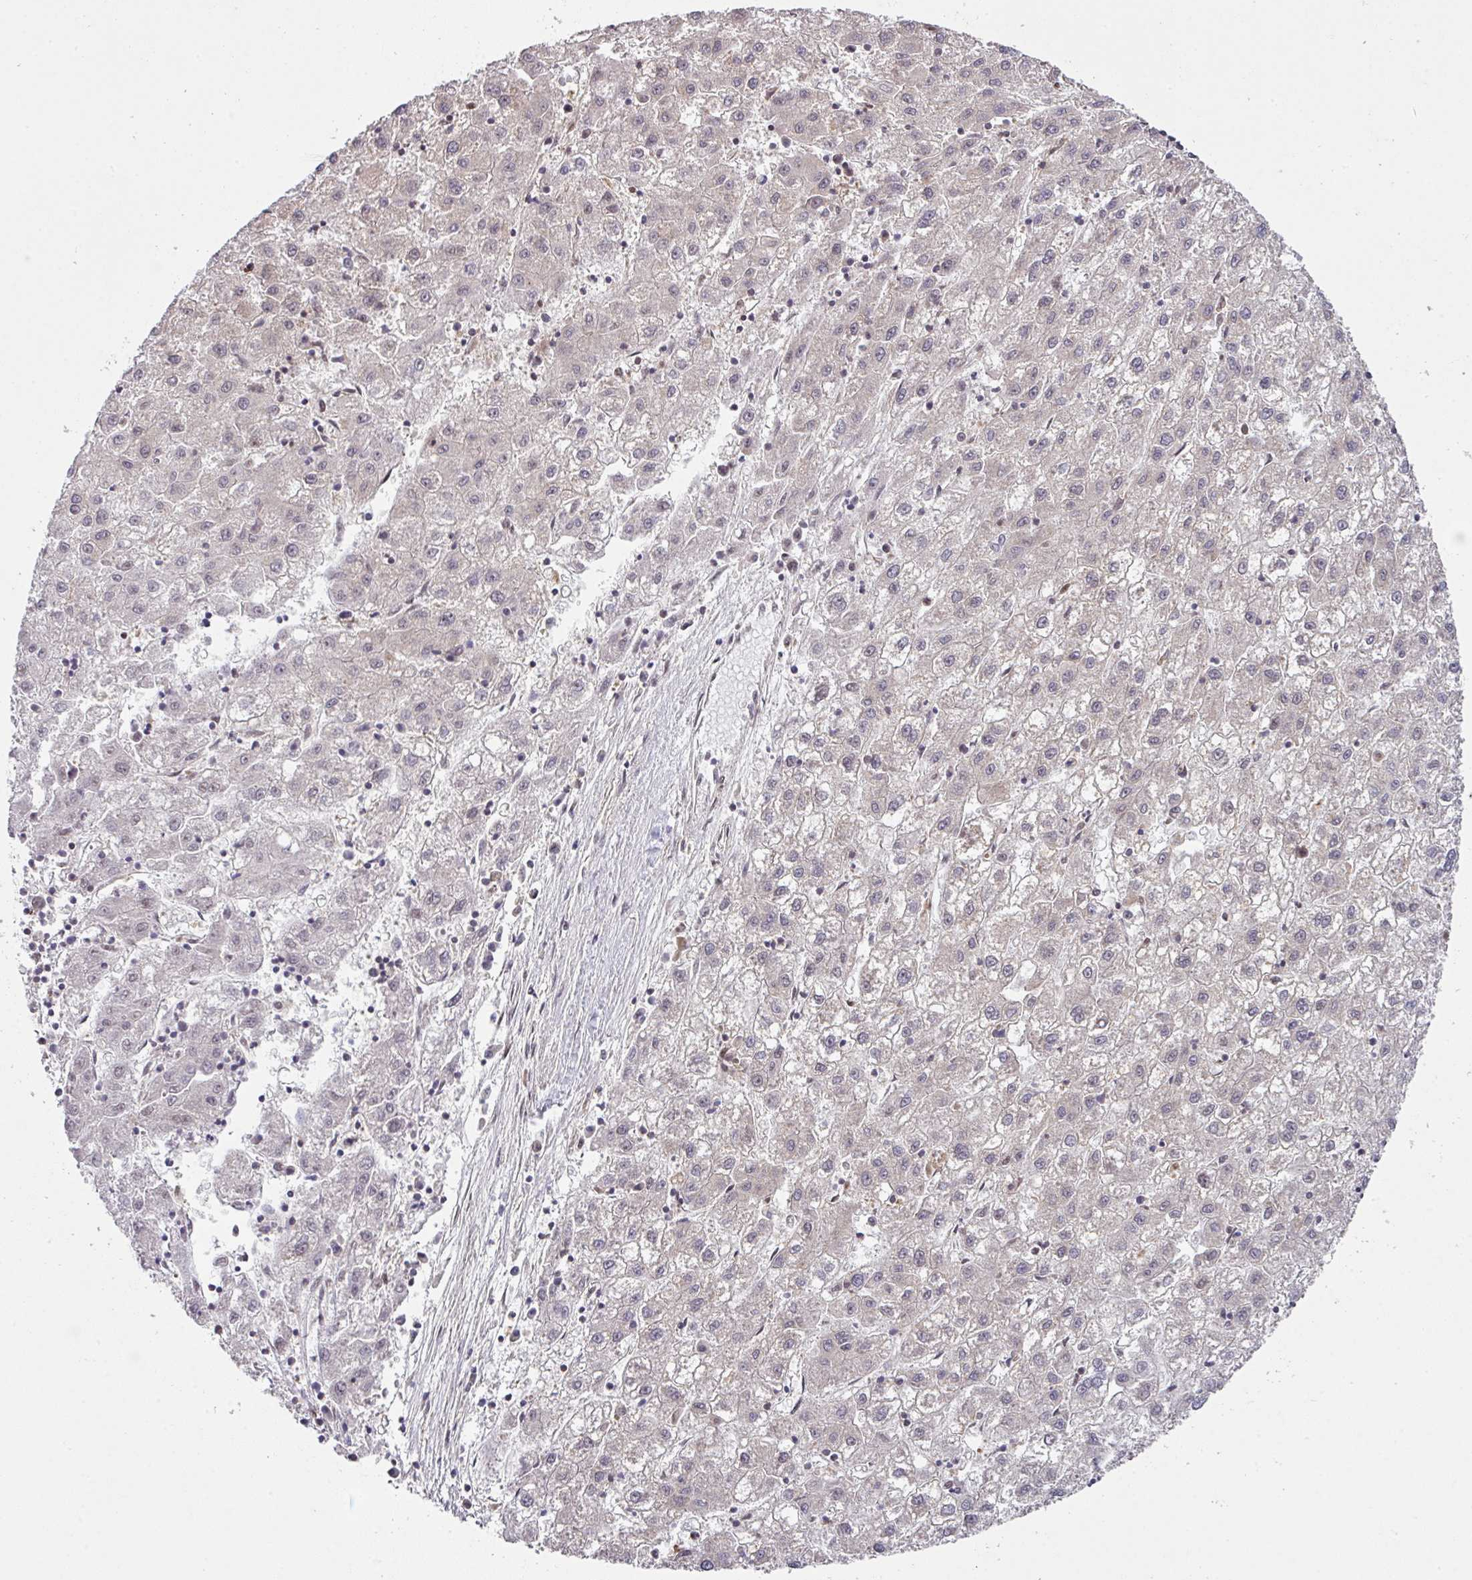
{"staining": {"intensity": "negative", "quantity": "none", "location": "none"}, "tissue": "liver cancer", "cell_type": "Tumor cells", "image_type": "cancer", "snomed": [{"axis": "morphology", "description": "Carcinoma, Hepatocellular, NOS"}, {"axis": "topography", "description": "Liver"}], "caption": "This is a photomicrograph of IHC staining of hepatocellular carcinoma (liver), which shows no positivity in tumor cells.", "gene": "CAMLG", "patient": {"sex": "male", "age": 72}}